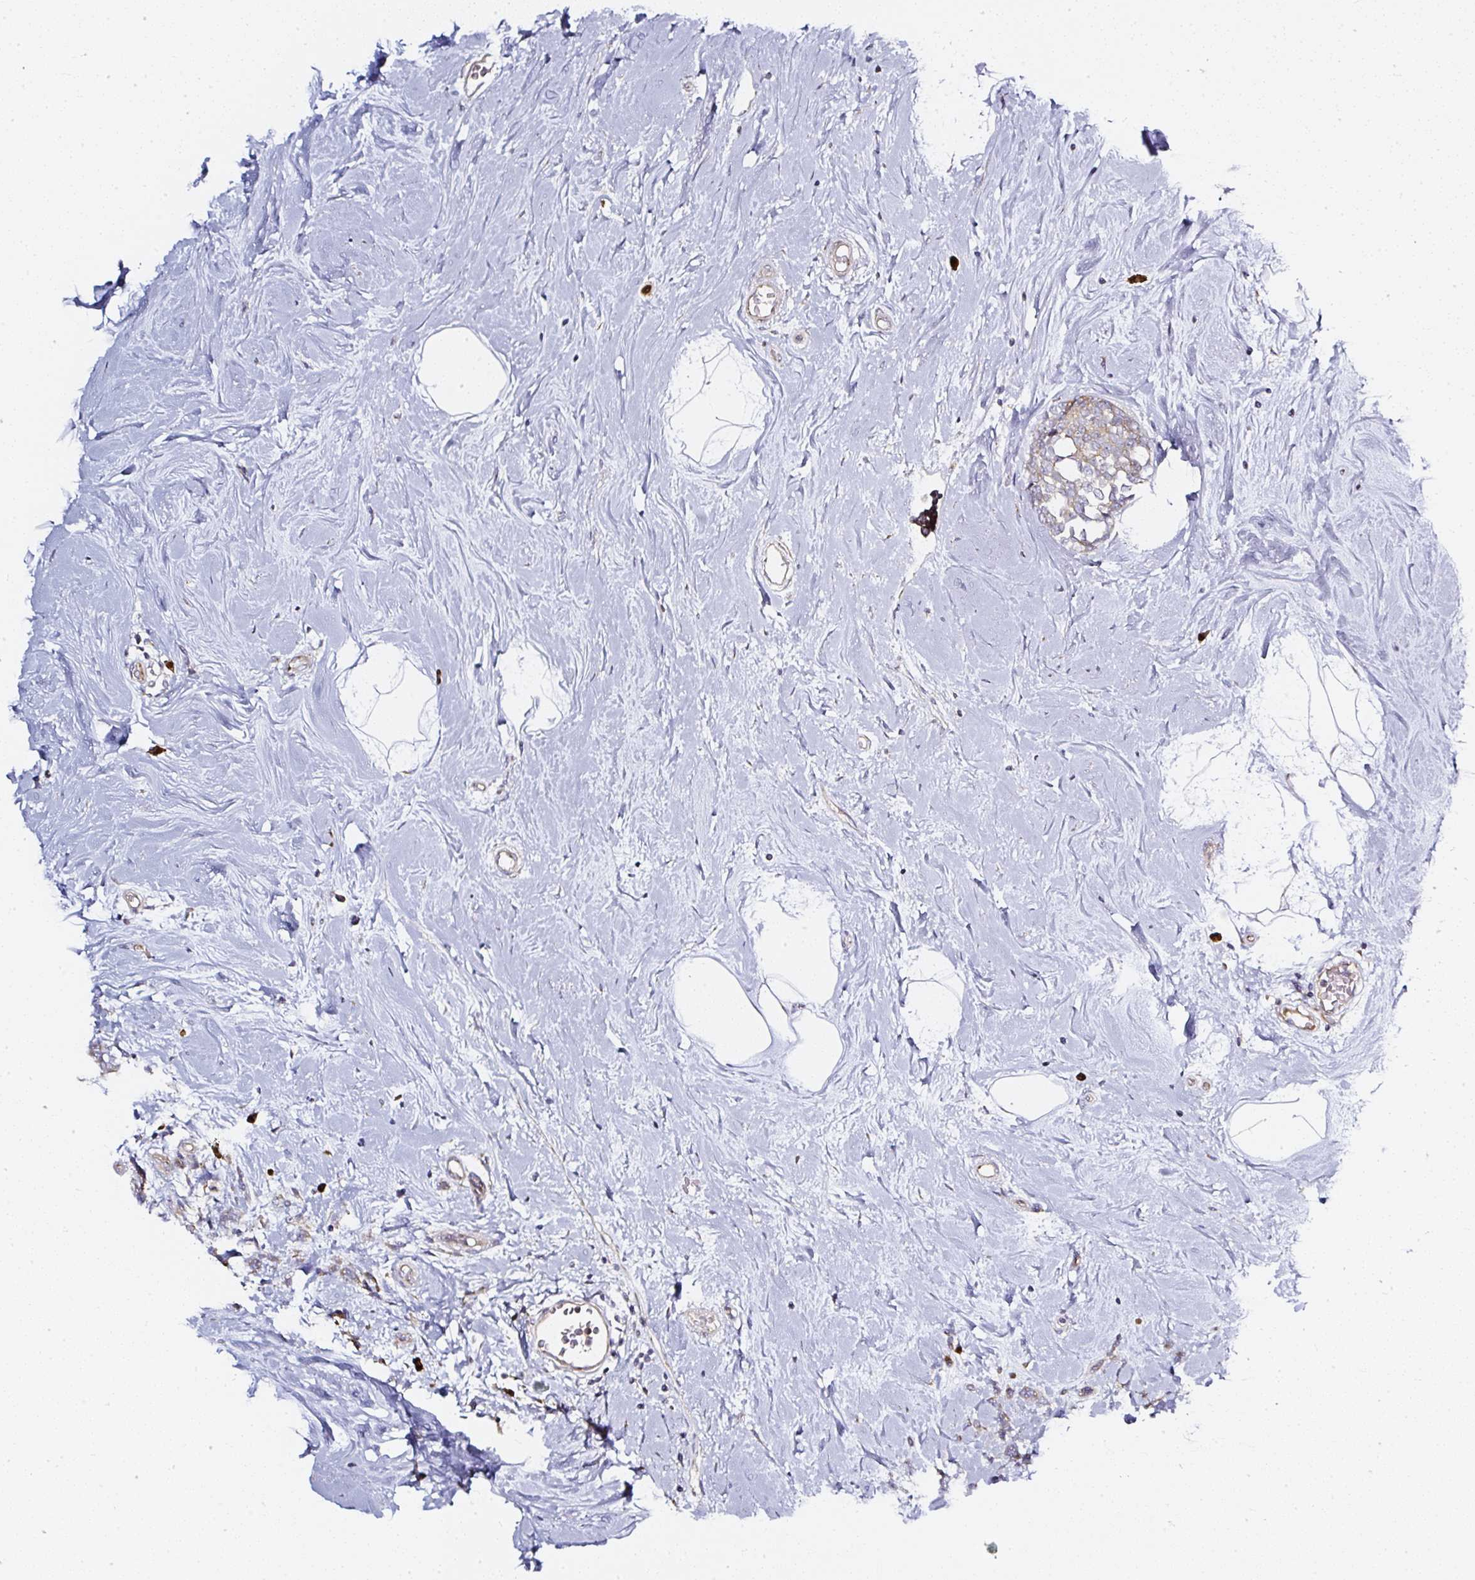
{"staining": {"intensity": "weak", "quantity": "25%-75%", "location": "cytoplasmic/membranous"}, "tissue": "breast cancer", "cell_type": "Tumor cells", "image_type": "cancer", "snomed": [{"axis": "morphology", "description": "Lobular carcinoma"}, {"axis": "topography", "description": "Breast"}], "caption": "Protein analysis of lobular carcinoma (breast) tissue demonstrates weak cytoplasmic/membranous positivity in about 25%-75% of tumor cells.", "gene": "MLX", "patient": {"sex": "female", "age": 58}}